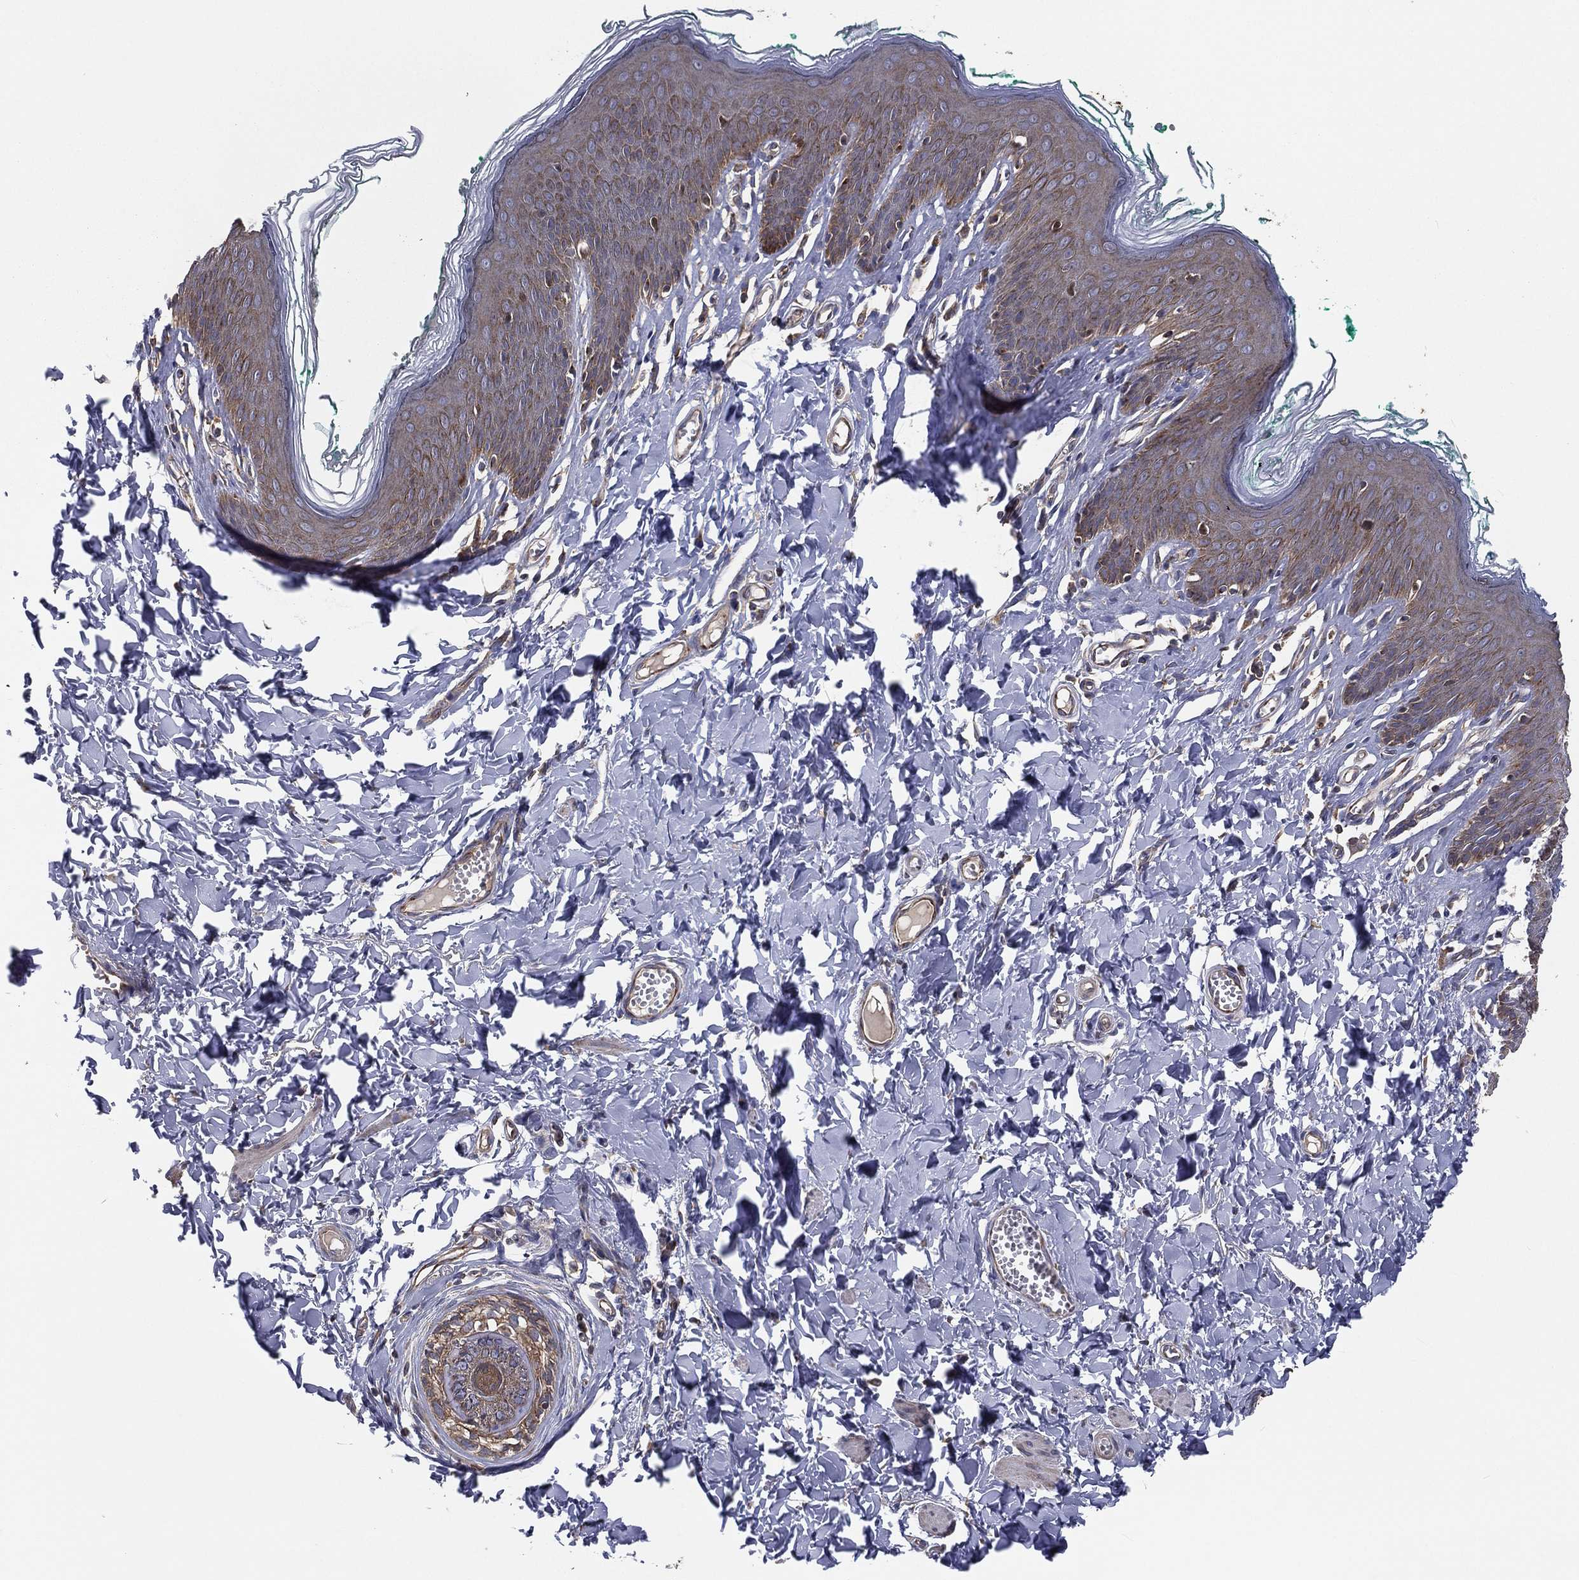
{"staining": {"intensity": "moderate", "quantity": "<25%", "location": "cytoplasmic/membranous"}, "tissue": "skin", "cell_type": "Epidermal cells", "image_type": "normal", "snomed": [{"axis": "morphology", "description": "Normal tissue, NOS"}, {"axis": "topography", "description": "Vulva"}], "caption": "This photomicrograph displays immunohistochemistry (IHC) staining of benign skin, with low moderate cytoplasmic/membranous staining in approximately <25% of epidermal cells.", "gene": "EIF2B5", "patient": {"sex": "female", "age": 66}}